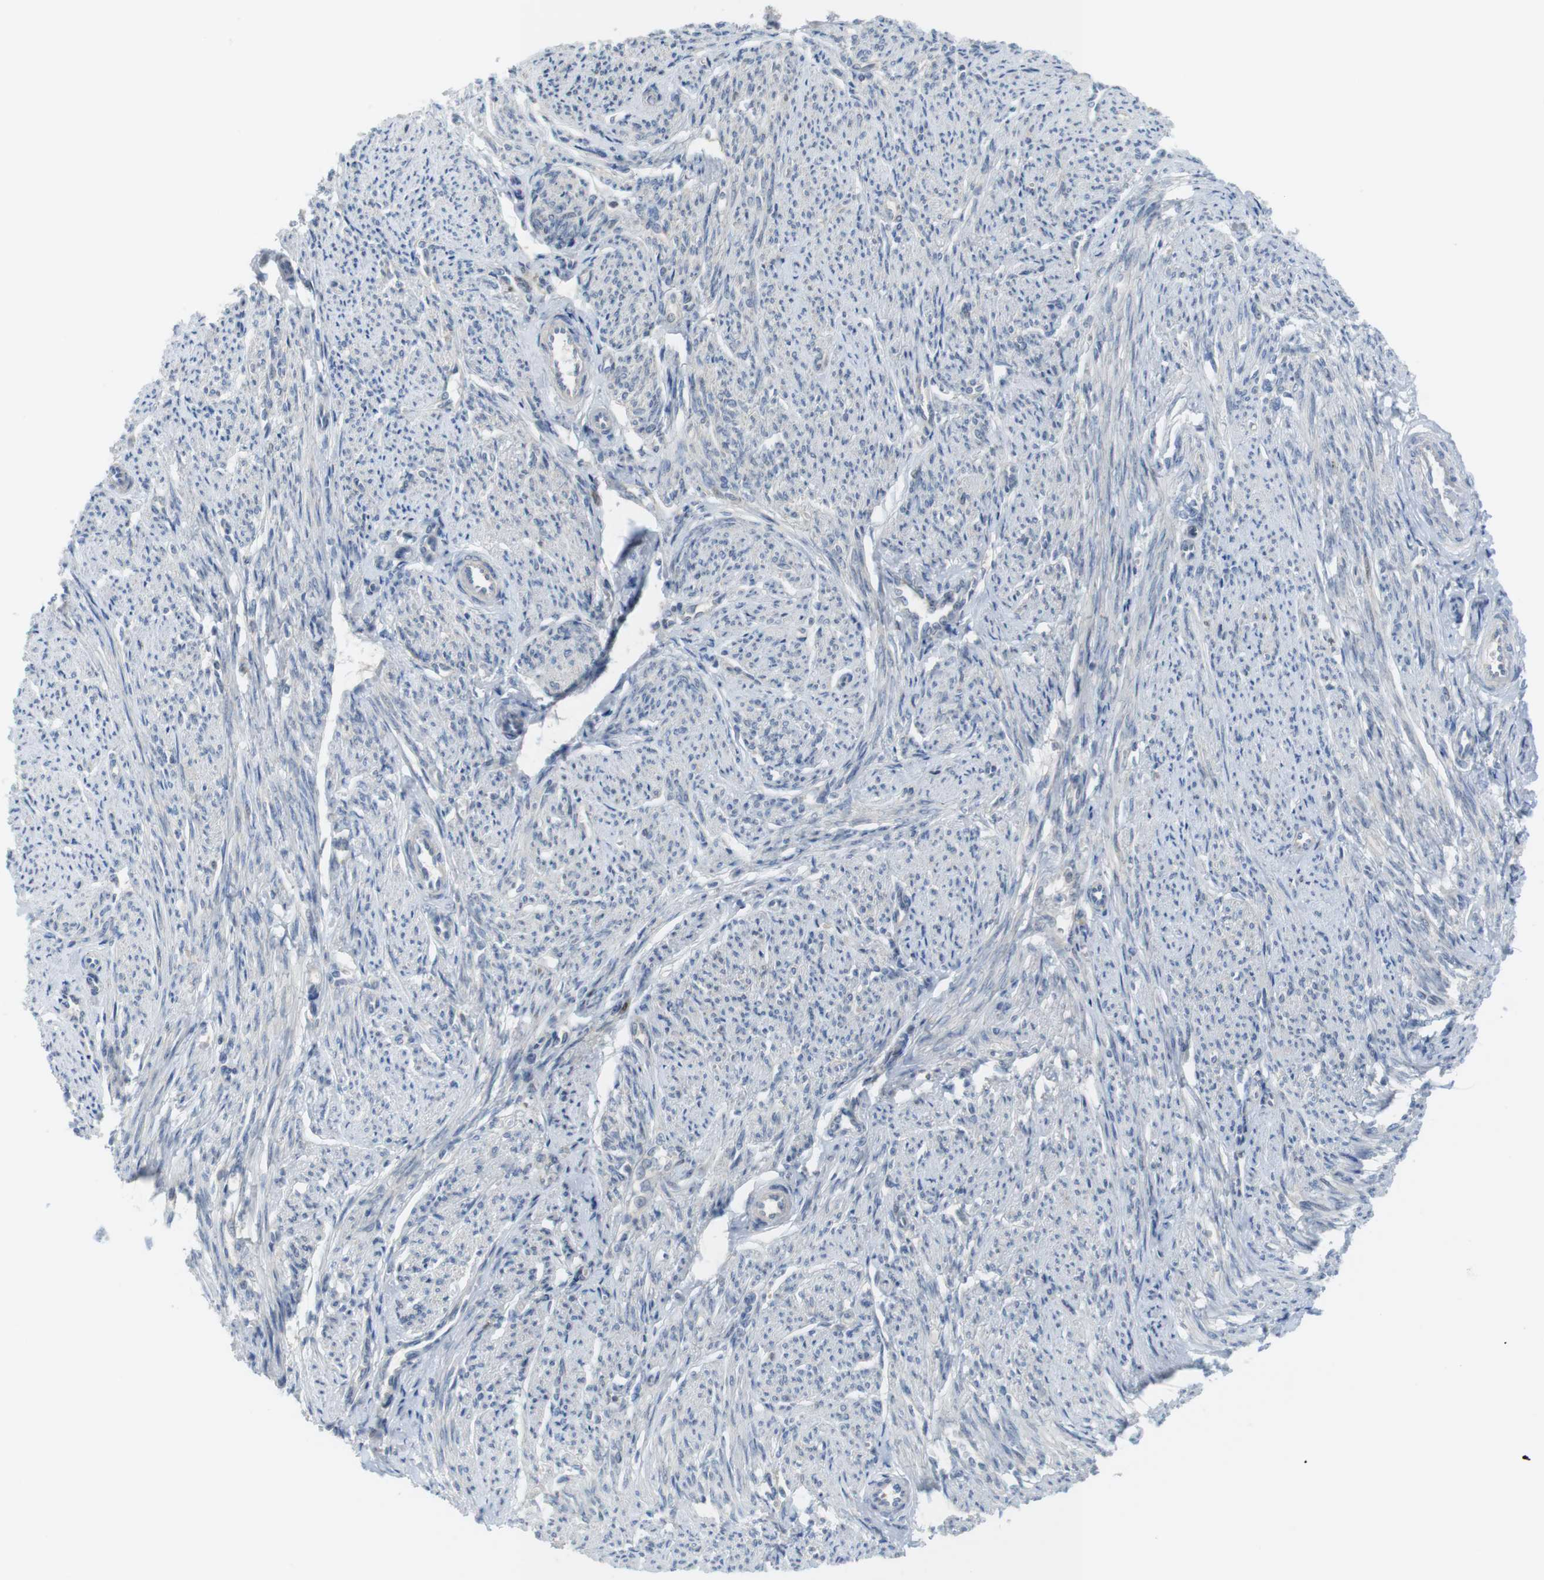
{"staining": {"intensity": "weak", "quantity": "<25%", "location": "nuclear"}, "tissue": "smooth muscle", "cell_type": "Smooth muscle cells", "image_type": "normal", "snomed": [{"axis": "morphology", "description": "Normal tissue, NOS"}, {"axis": "topography", "description": "Smooth muscle"}], "caption": "The immunohistochemistry image has no significant expression in smooth muscle cells of smooth muscle. (Brightfield microscopy of DAB (3,3'-diaminobenzidine) IHC at high magnification).", "gene": "RCC1", "patient": {"sex": "female", "age": 65}}